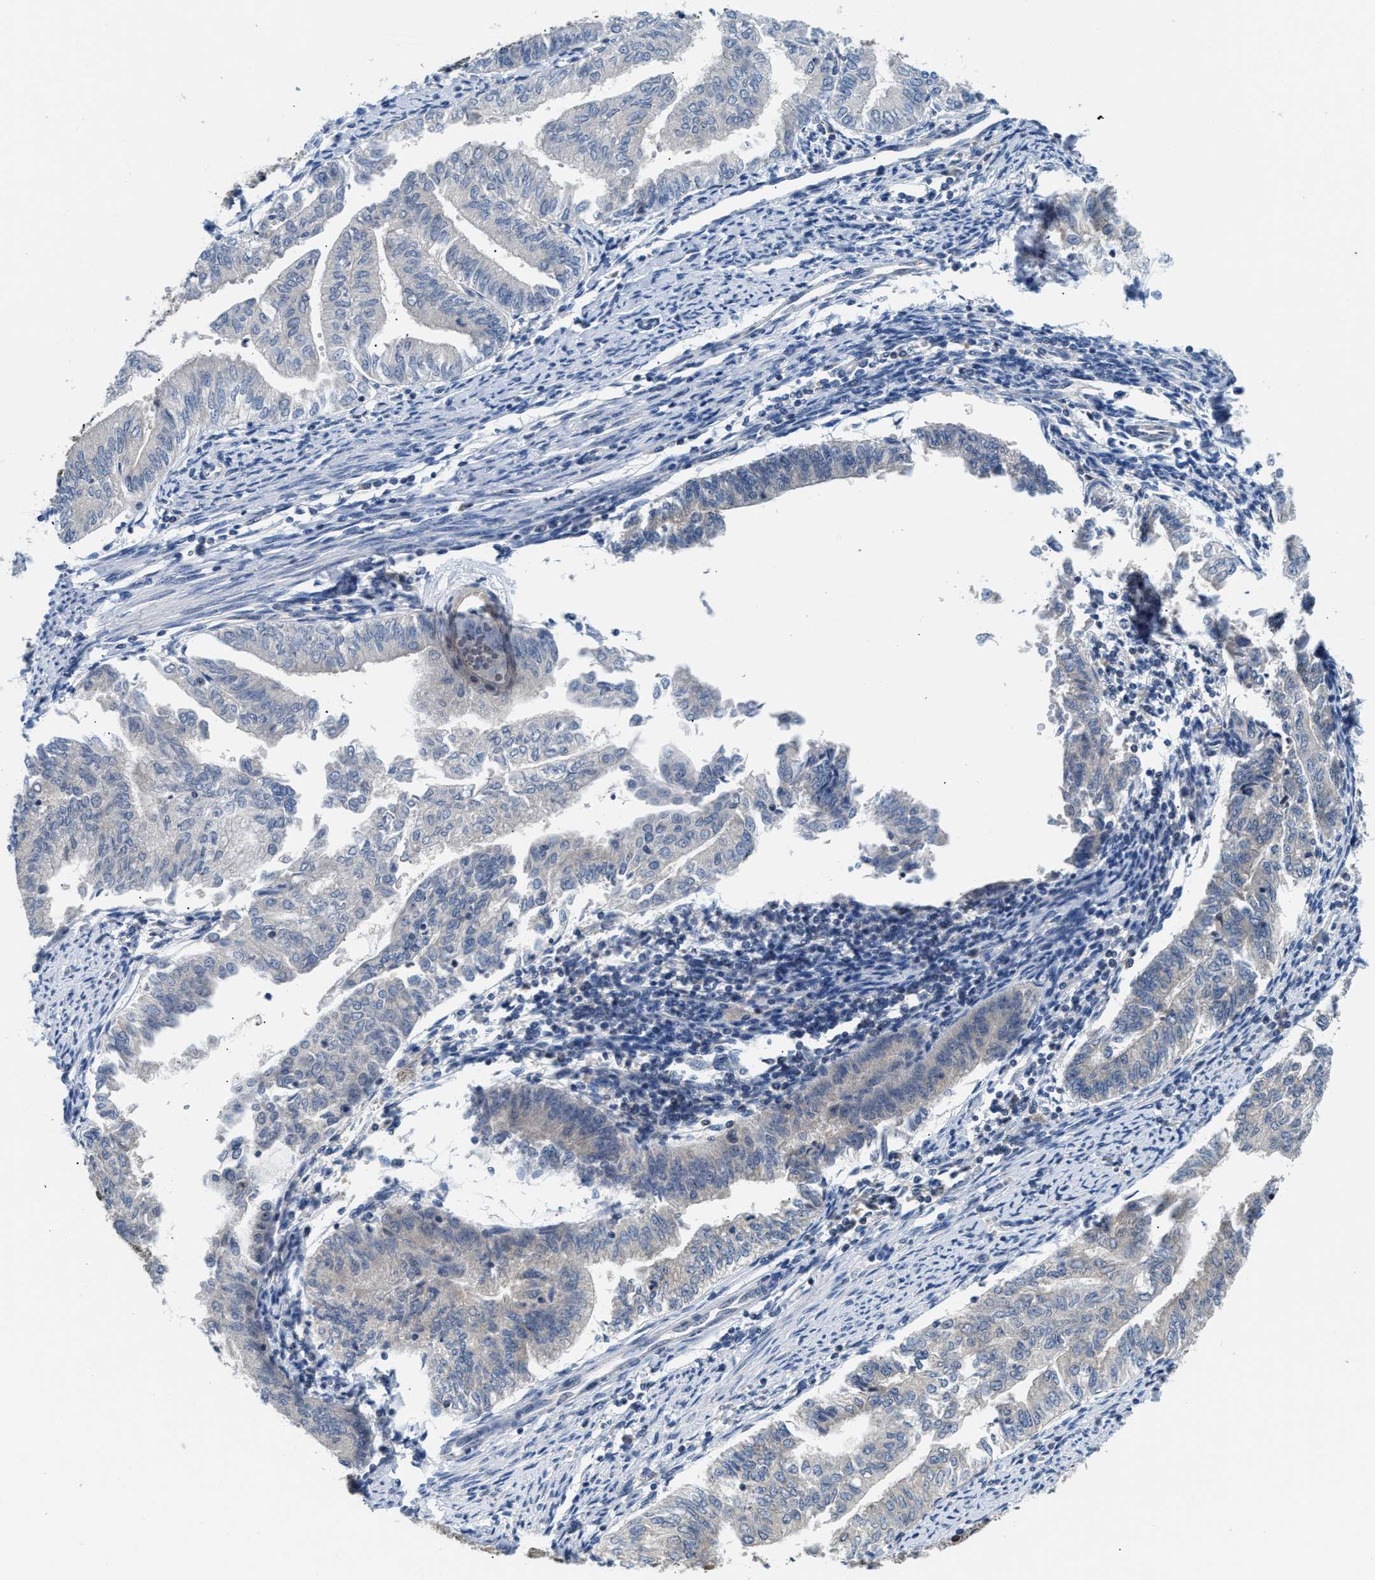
{"staining": {"intensity": "negative", "quantity": "none", "location": "none"}, "tissue": "endometrial cancer", "cell_type": "Tumor cells", "image_type": "cancer", "snomed": [{"axis": "morphology", "description": "Adenocarcinoma, NOS"}, {"axis": "topography", "description": "Endometrium"}], "caption": "Human adenocarcinoma (endometrial) stained for a protein using immunohistochemistry (IHC) reveals no expression in tumor cells.", "gene": "RAB29", "patient": {"sex": "female", "age": 66}}